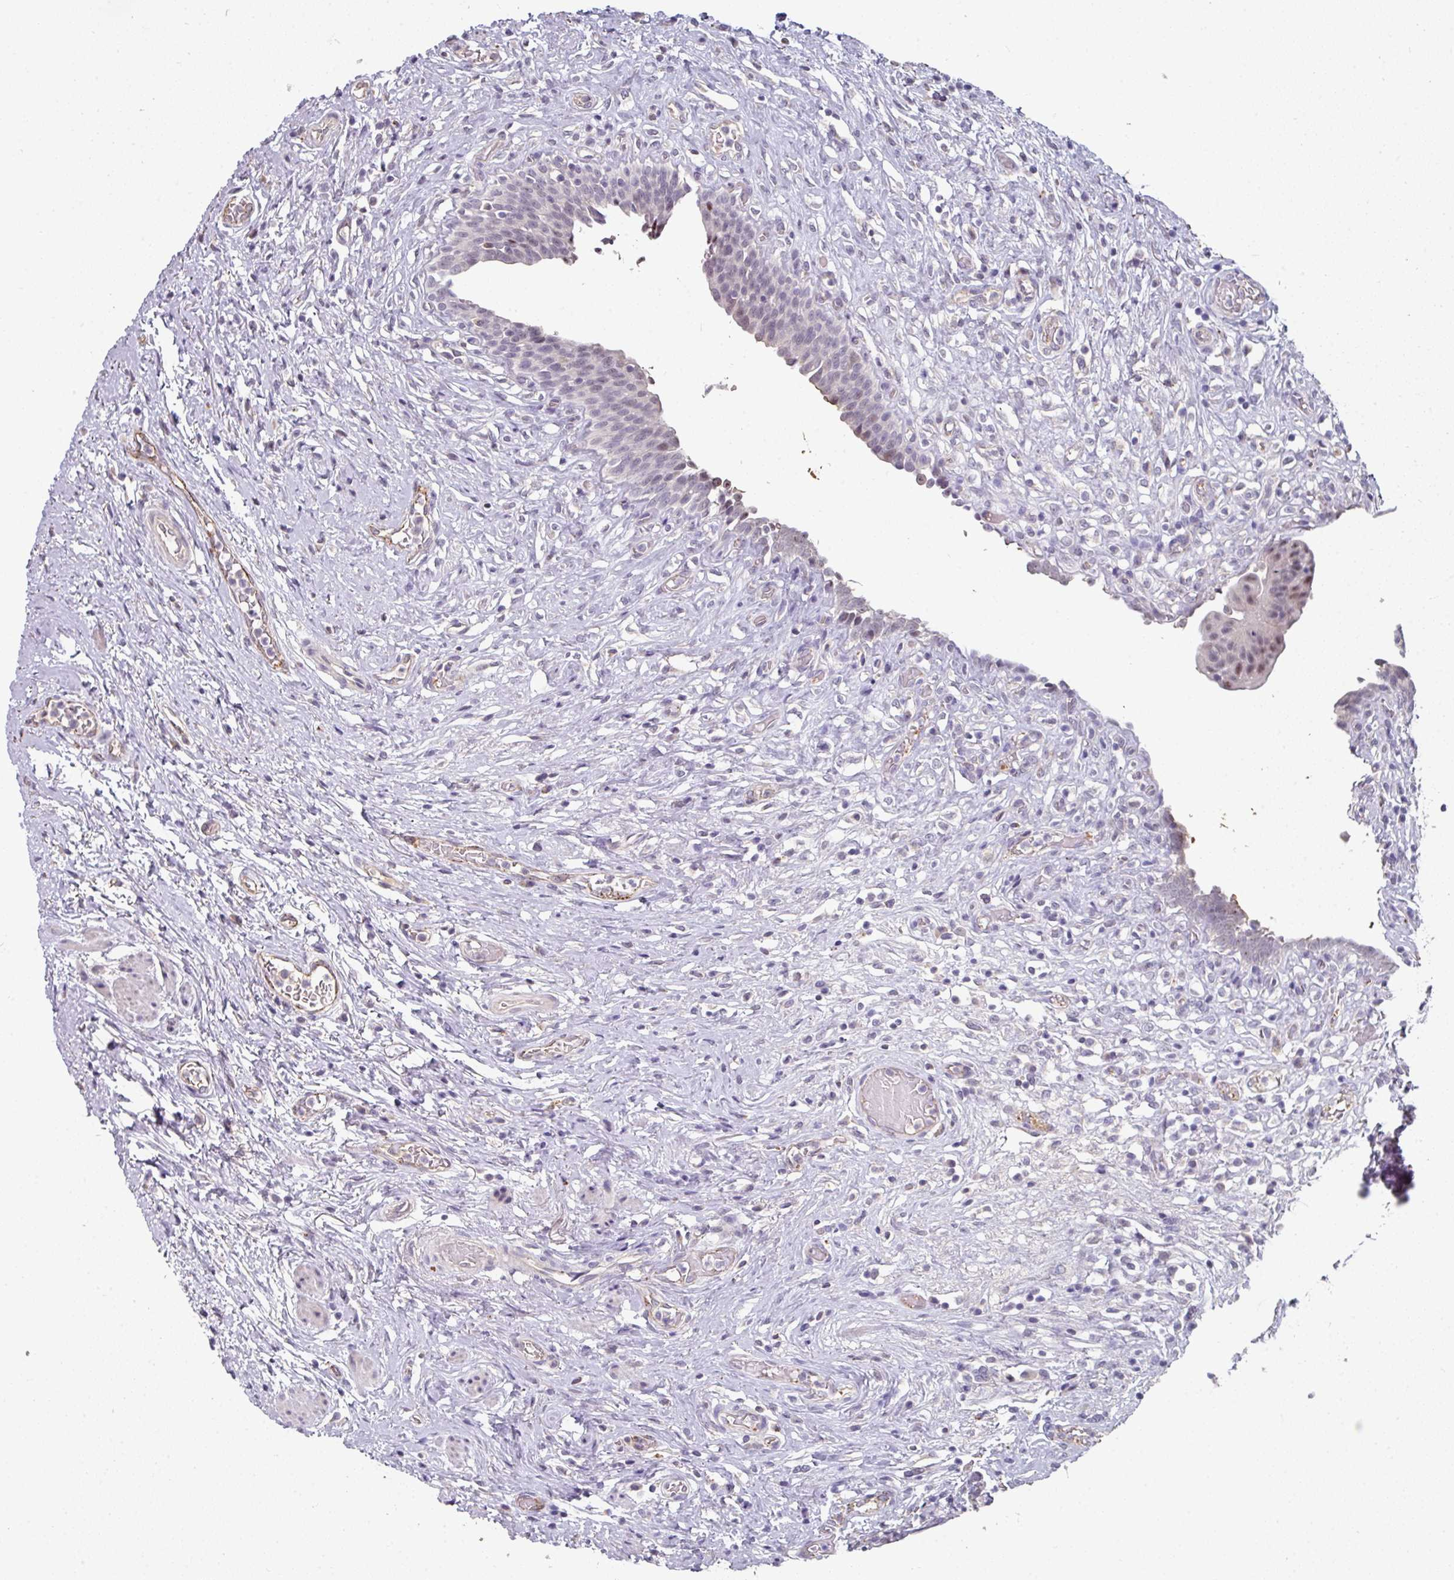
{"staining": {"intensity": "moderate", "quantity": "<25%", "location": "nuclear"}, "tissue": "urinary bladder", "cell_type": "Urothelial cells", "image_type": "normal", "snomed": [{"axis": "morphology", "description": "Normal tissue, NOS"}, {"axis": "topography", "description": "Urinary bladder"}], "caption": "This photomicrograph demonstrates normal urinary bladder stained with IHC to label a protein in brown. The nuclear of urothelial cells show moderate positivity for the protein. Nuclei are counter-stained blue.", "gene": "SIDT2", "patient": {"sex": "male", "age": 71}}